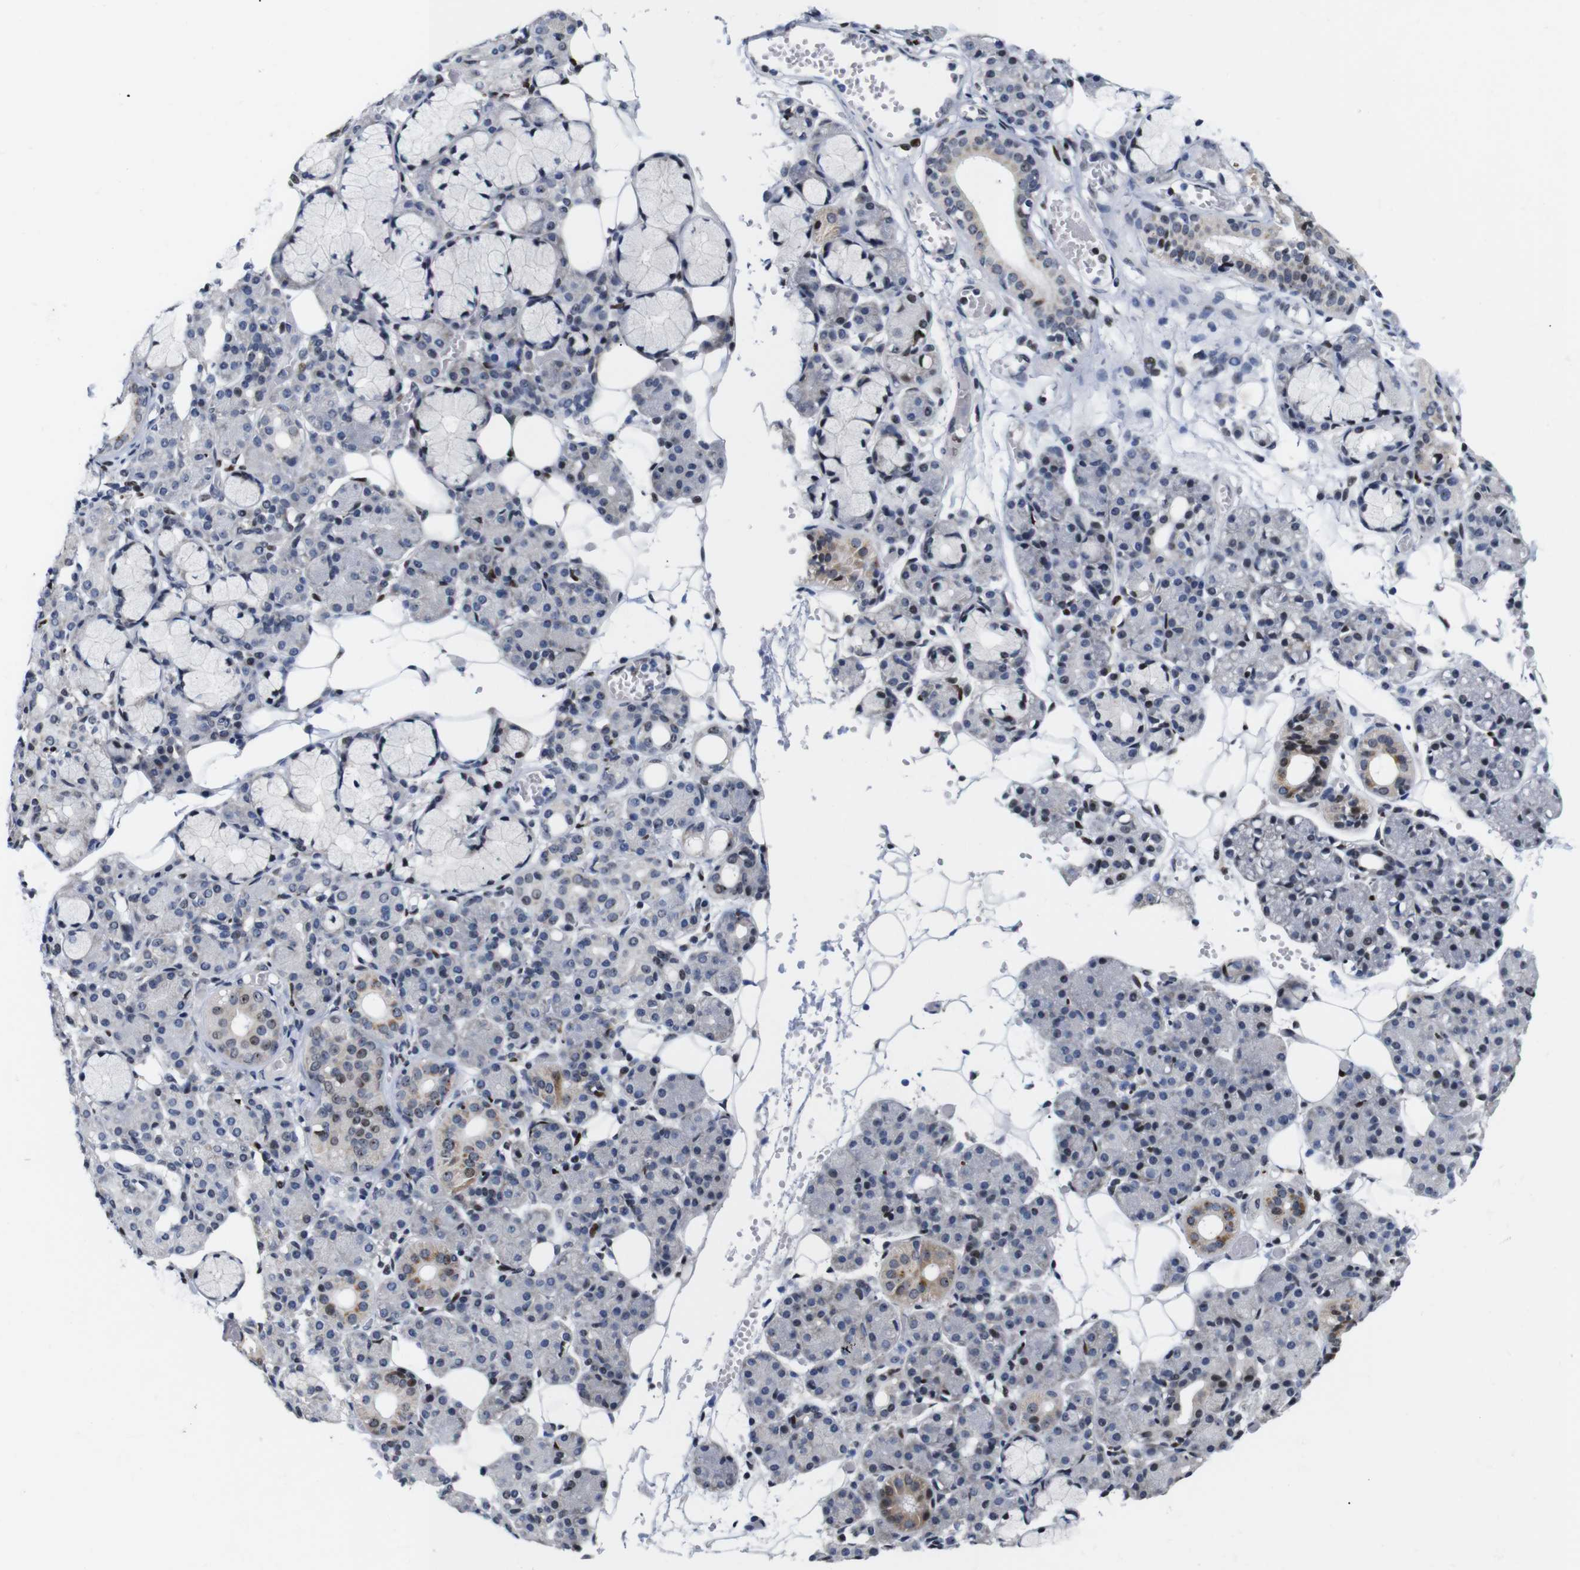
{"staining": {"intensity": "moderate", "quantity": "<25%", "location": "cytoplasmic/membranous,nuclear"}, "tissue": "salivary gland", "cell_type": "Glandular cells", "image_type": "normal", "snomed": [{"axis": "morphology", "description": "Normal tissue, NOS"}, {"axis": "topography", "description": "Salivary gland"}], "caption": "Immunohistochemical staining of unremarkable salivary gland reveals low levels of moderate cytoplasmic/membranous,nuclear expression in about <25% of glandular cells.", "gene": "GATA6", "patient": {"sex": "male", "age": 63}}